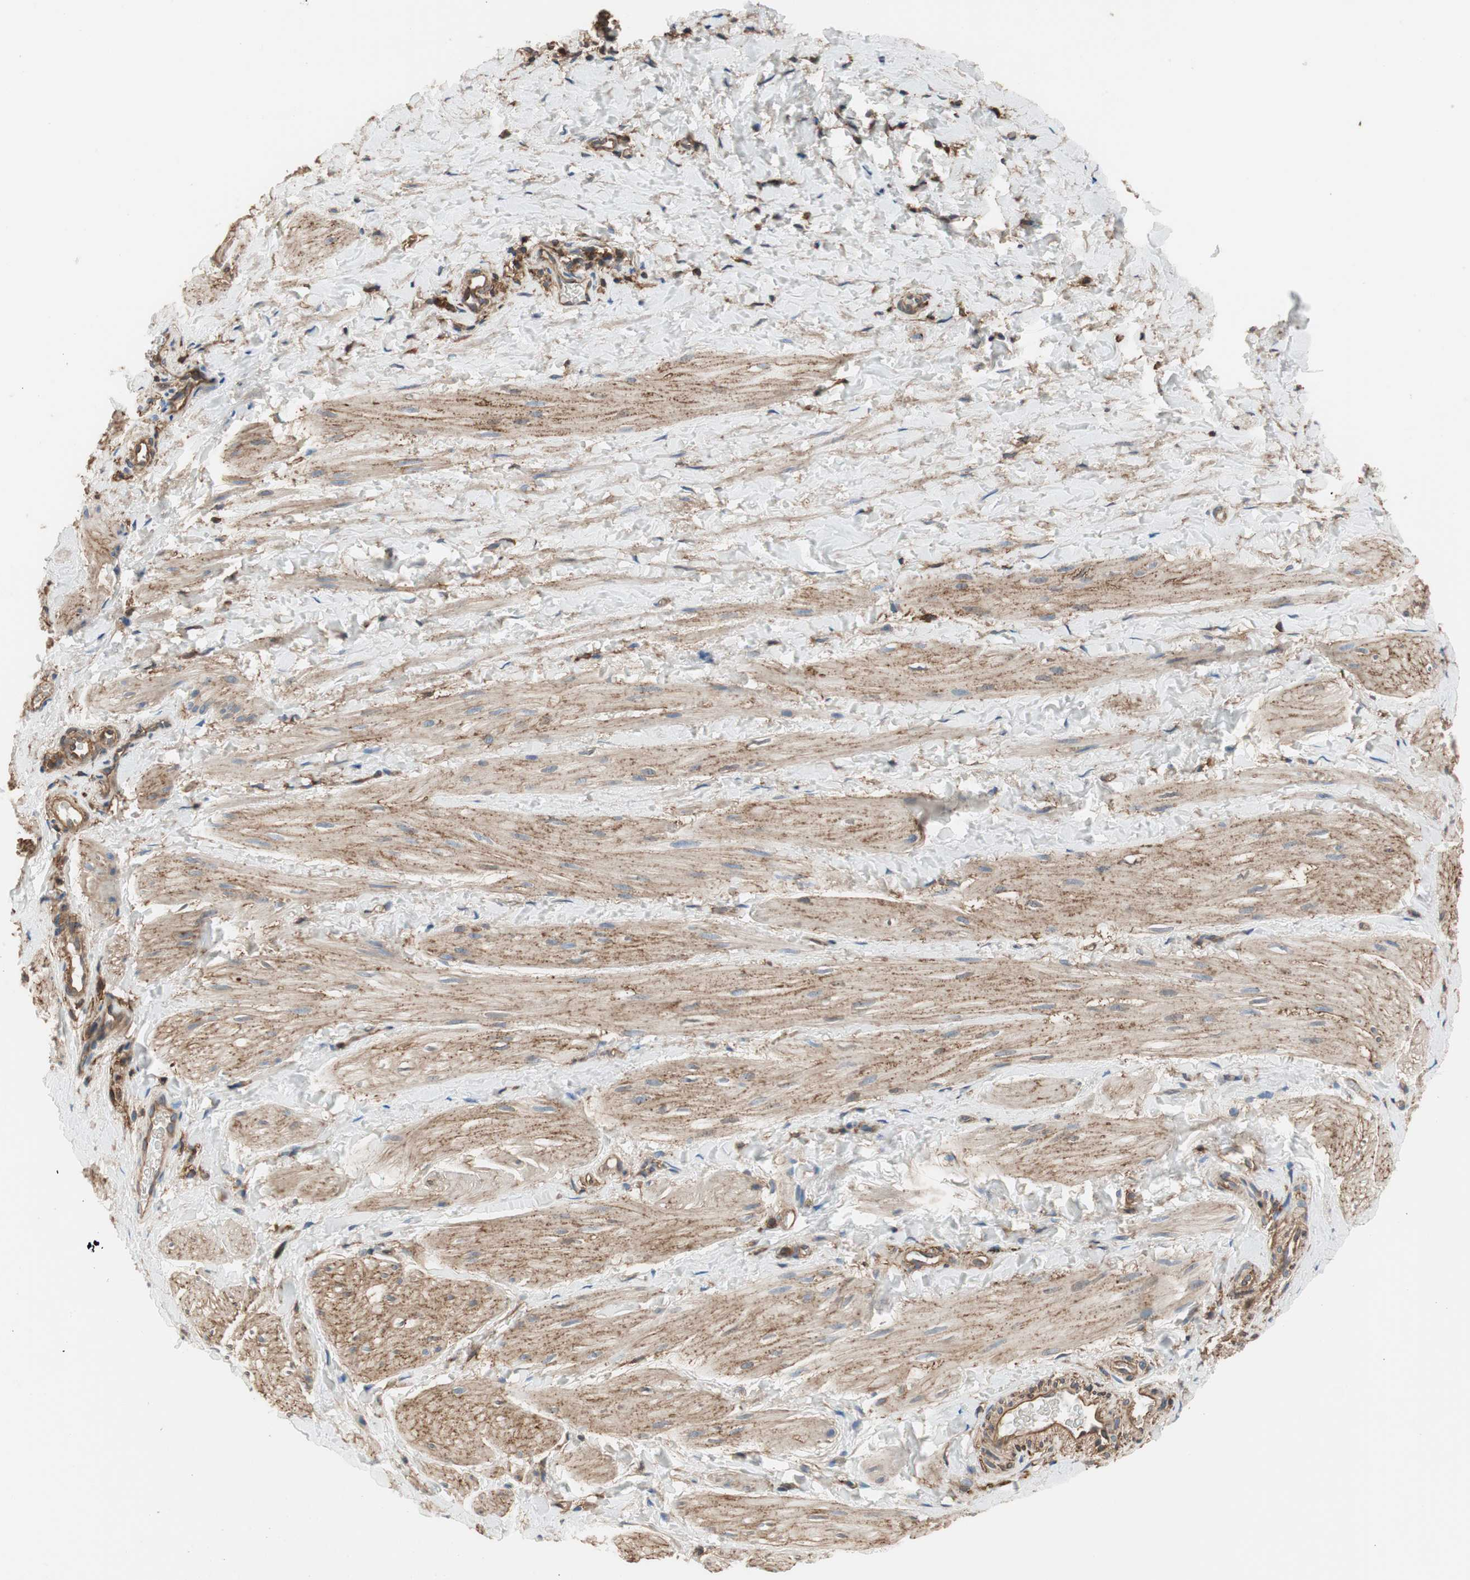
{"staining": {"intensity": "moderate", "quantity": ">75%", "location": "cytoplasmic/membranous"}, "tissue": "smooth muscle", "cell_type": "Smooth muscle cells", "image_type": "normal", "snomed": [{"axis": "morphology", "description": "Normal tissue, NOS"}, {"axis": "topography", "description": "Smooth muscle"}], "caption": "Protein expression analysis of normal human smooth muscle reveals moderate cytoplasmic/membranous expression in about >75% of smooth muscle cells. (DAB IHC with brightfield microscopy, high magnification).", "gene": "IL1RL1", "patient": {"sex": "male", "age": 16}}